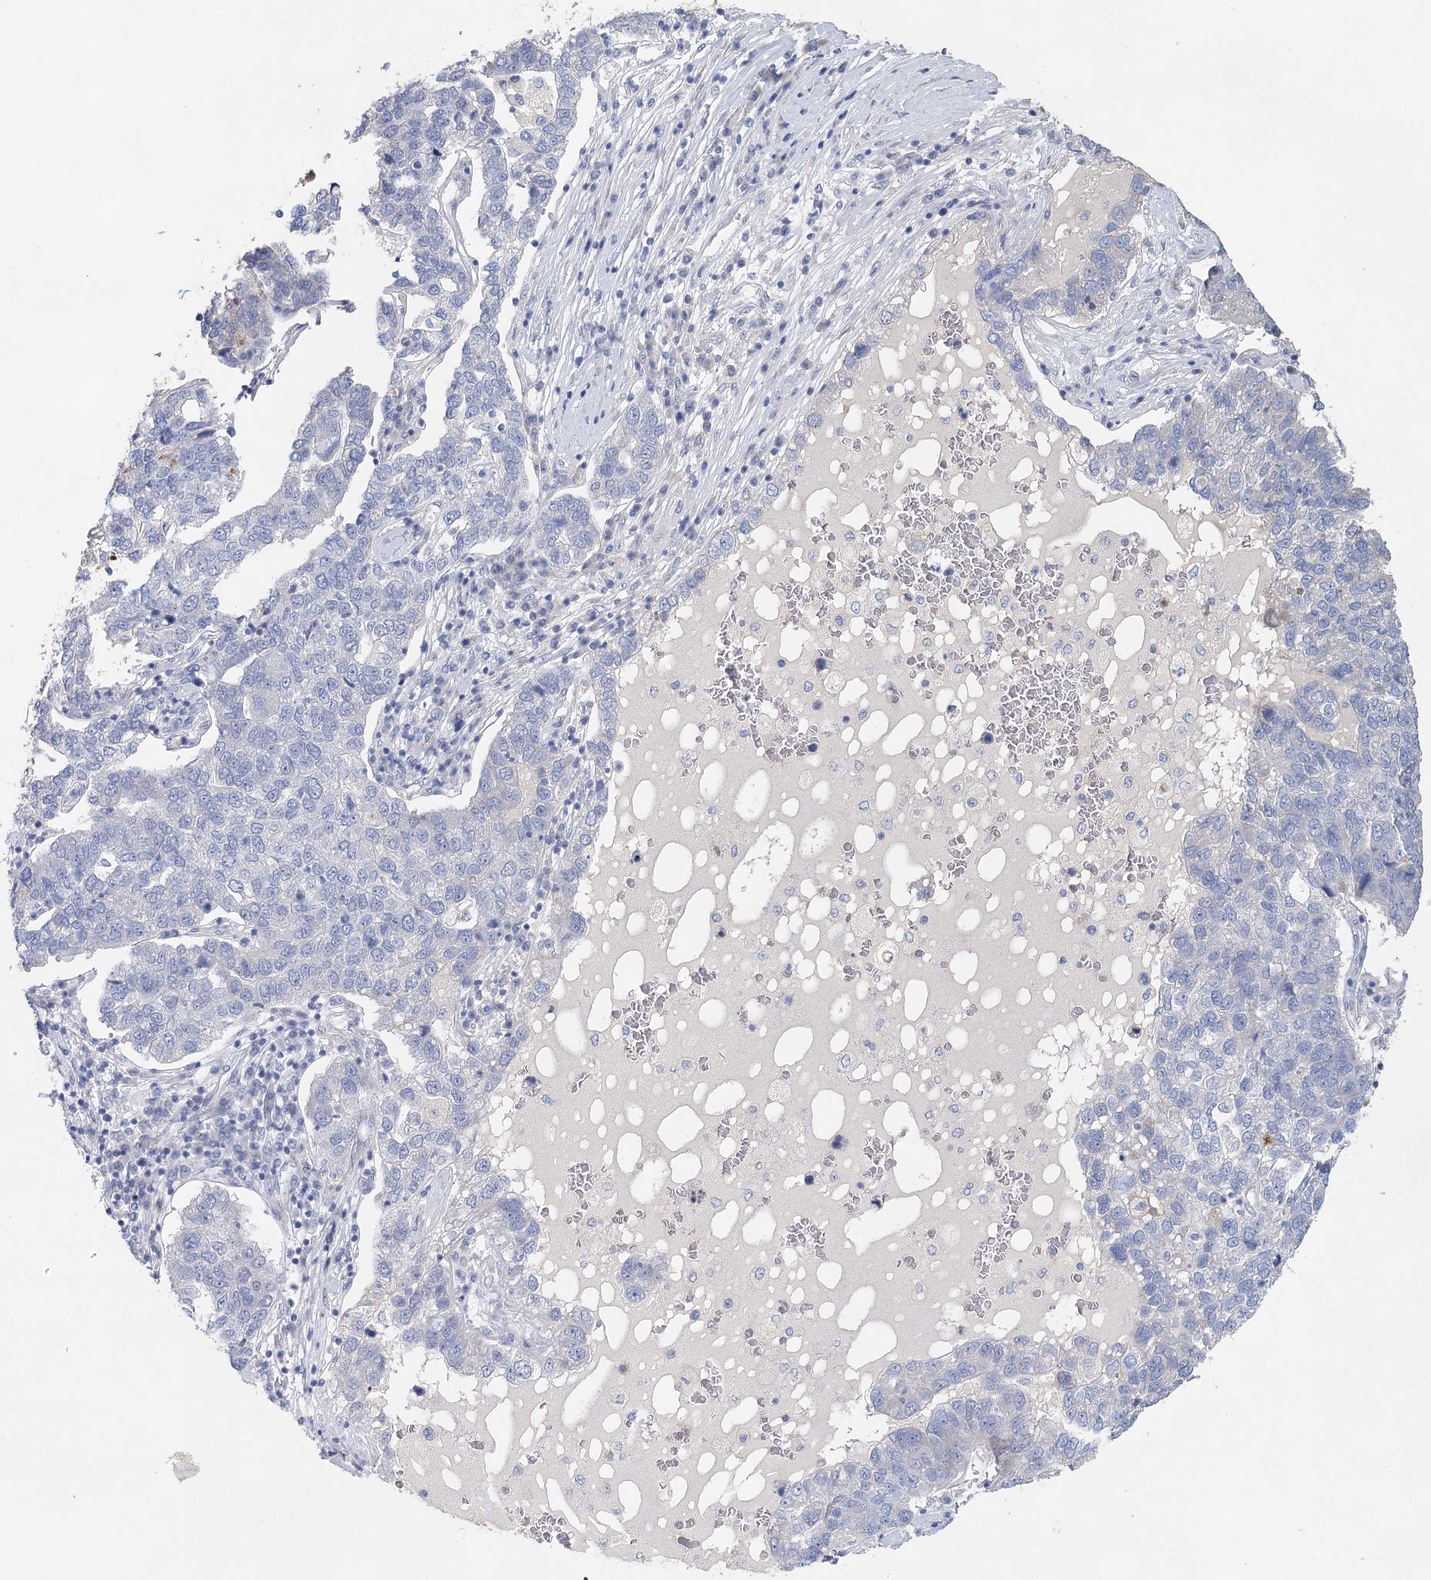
{"staining": {"intensity": "negative", "quantity": "none", "location": "none"}, "tissue": "pancreatic cancer", "cell_type": "Tumor cells", "image_type": "cancer", "snomed": [{"axis": "morphology", "description": "Adenocarcinoma, NOS"}, {"axis": "topography", "description": "Pancreas"}], "caption": "Immunohistochemical staining of human pancreatic cancer (adenocarcinoma) shows no significant expression in tumor cells.", "gene": "MYL6B", "patient": {"sex": "female", "age": 61}}